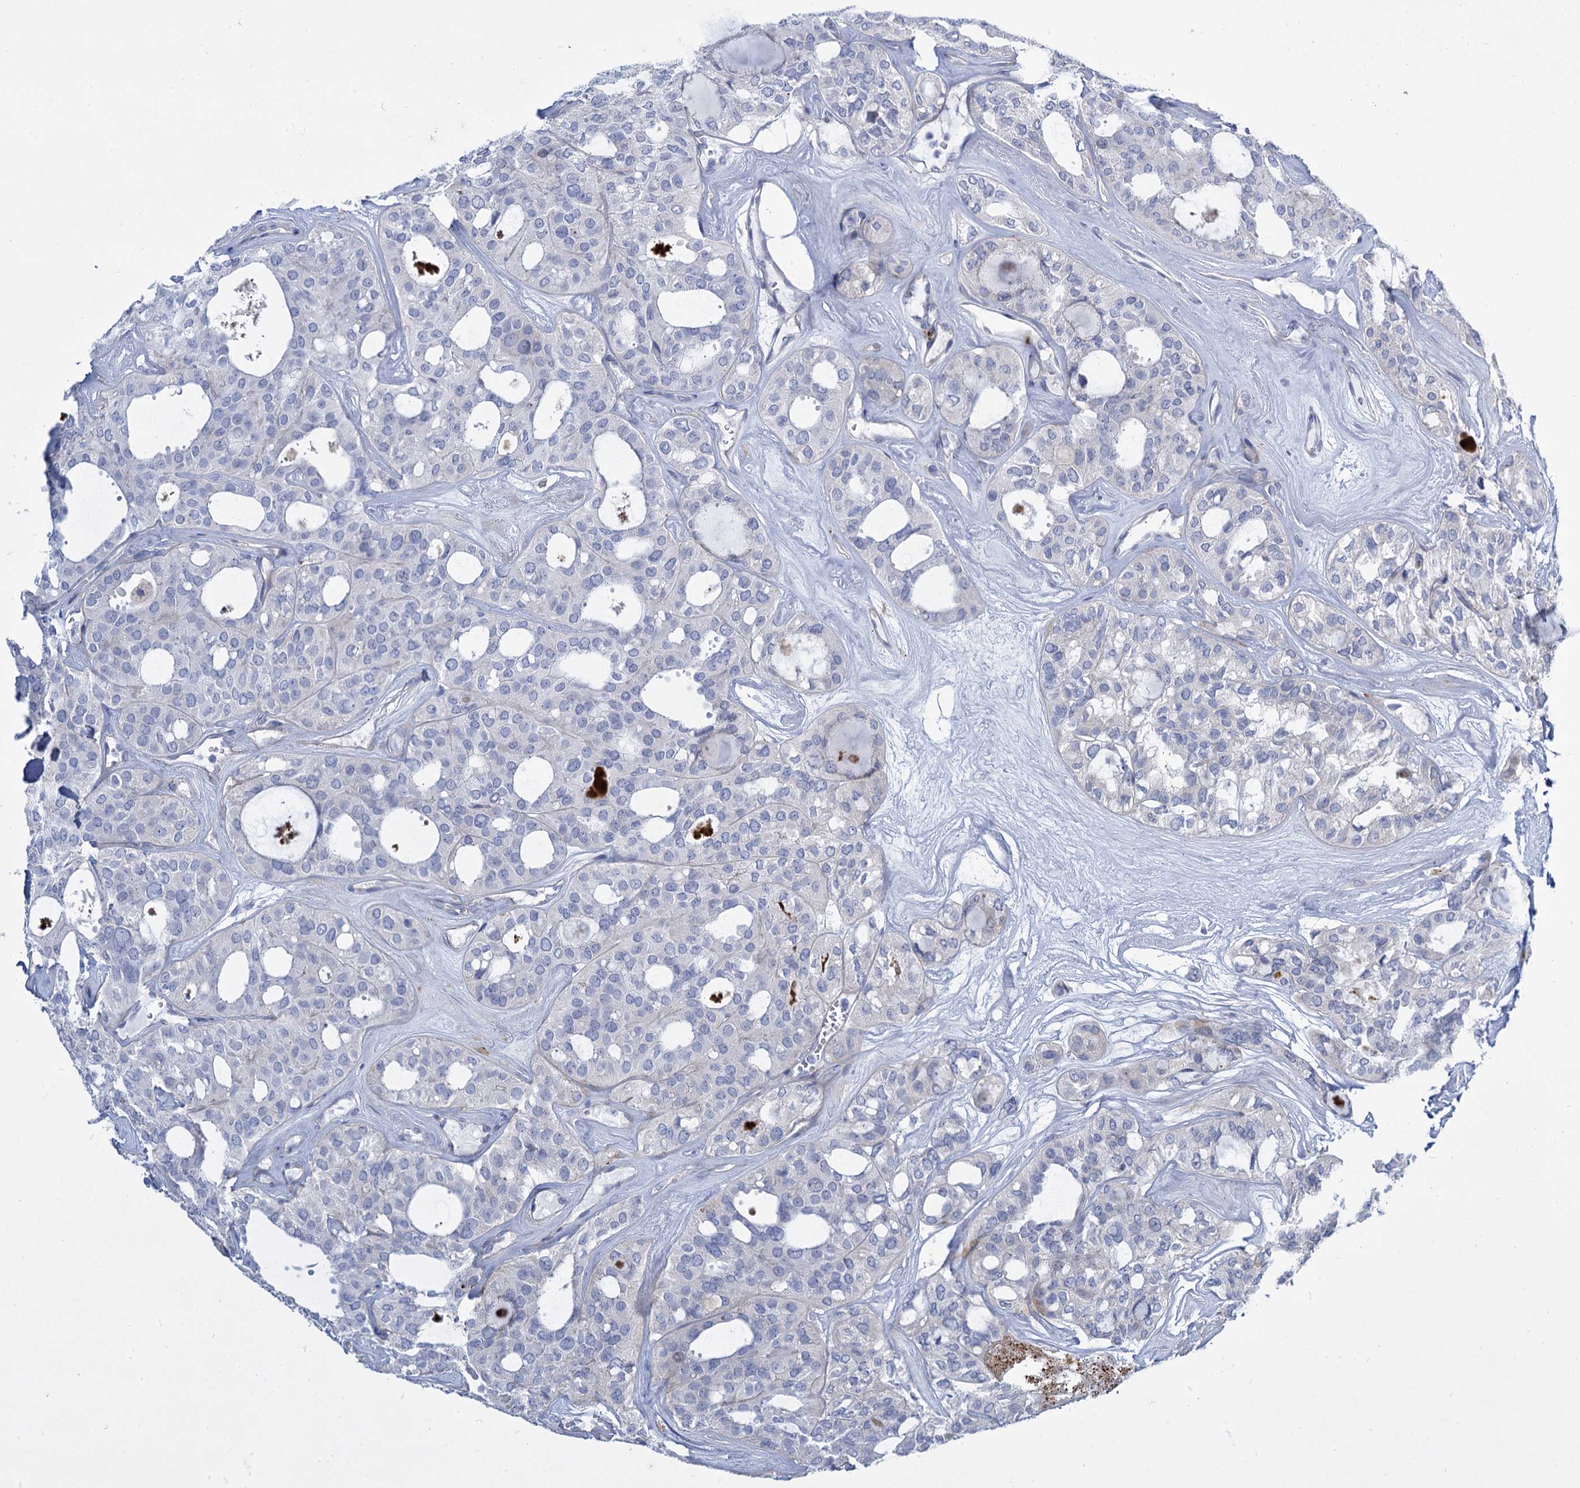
{"staining": {"intensity": "negative", "quantity": "none", "location": "none"}, "tissue": "thyroid cancer", "cell_type": "Tumor cells", "image_type": "cancer", "snomed": [{"axis": "morphology", "description": "Follicular adenoma carcinoma, NOS"}, {"axis": "topography", "description": "Thyroid gland"}], "caption": "A micrograph of thyroid cancer (follicular adenoma carcinoma) stained for a protein reveals no brown staining in tumor cells.", "gene": "TRIM77", "patient": {"sex": "male", "age": 75}}